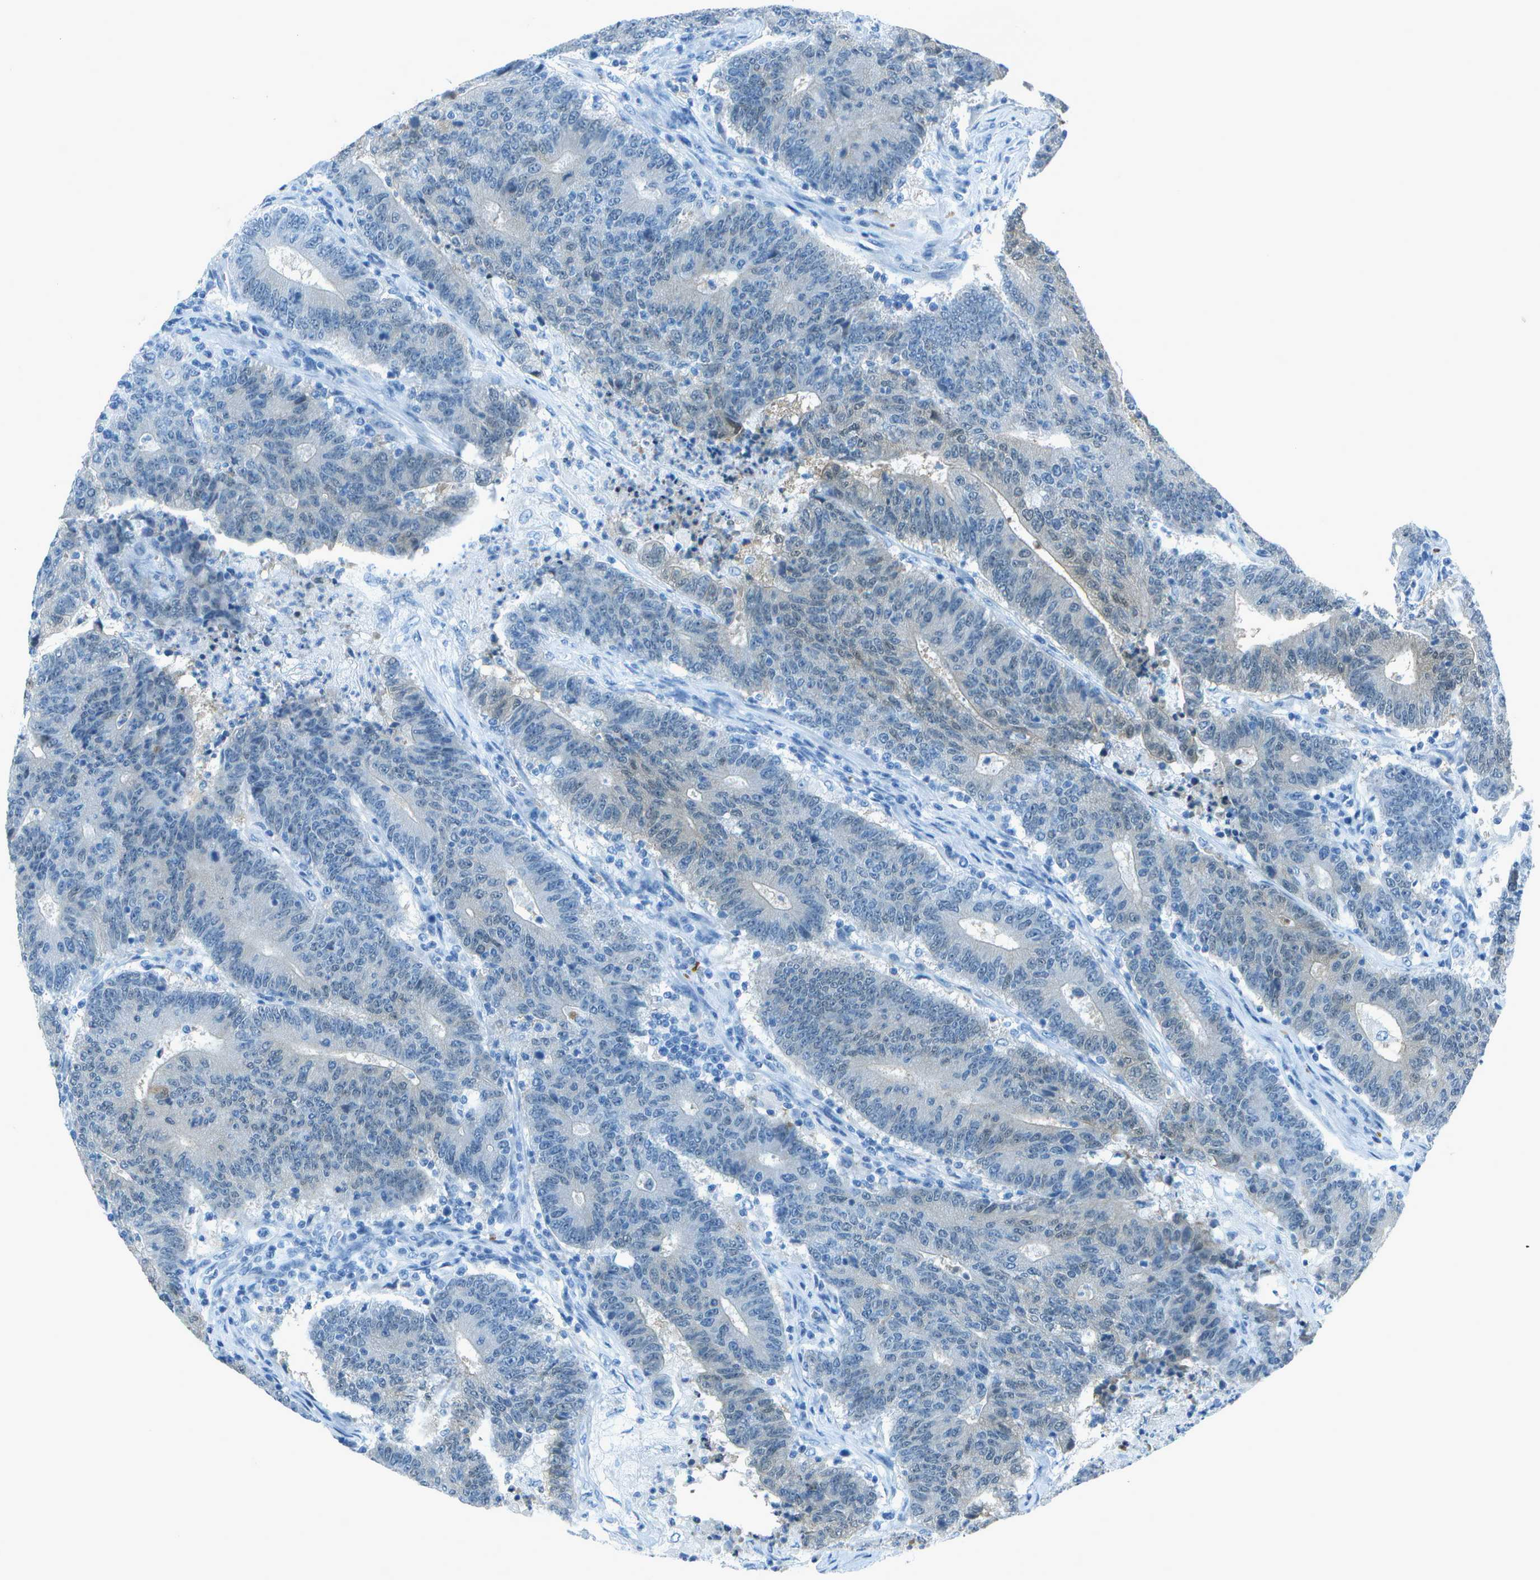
{"staining": {"intensity": "weak", "quantity": "<25%", "location": "nuclear"}, "tissue": "colorectal cancer", "cell_type": "Tumor cells", "image_type": "cancer", "snomed": [{"axis": "morphology", "description": "Normal tissue, NOS"}, {"axis": "morphology", "description": "Adenocarcinoma, NOS"}, {"axis": "topography", "description": "Colon"}], "caption": "This image is of colorectal cancer (adenocarcinoma) stained with immunohistochemistry to label a protein in brown with the nuclei are counter-stained blue. There is no staining in tumor cells.", "gene": "ASL", "patient": {"sex": "female", "age": 75}}